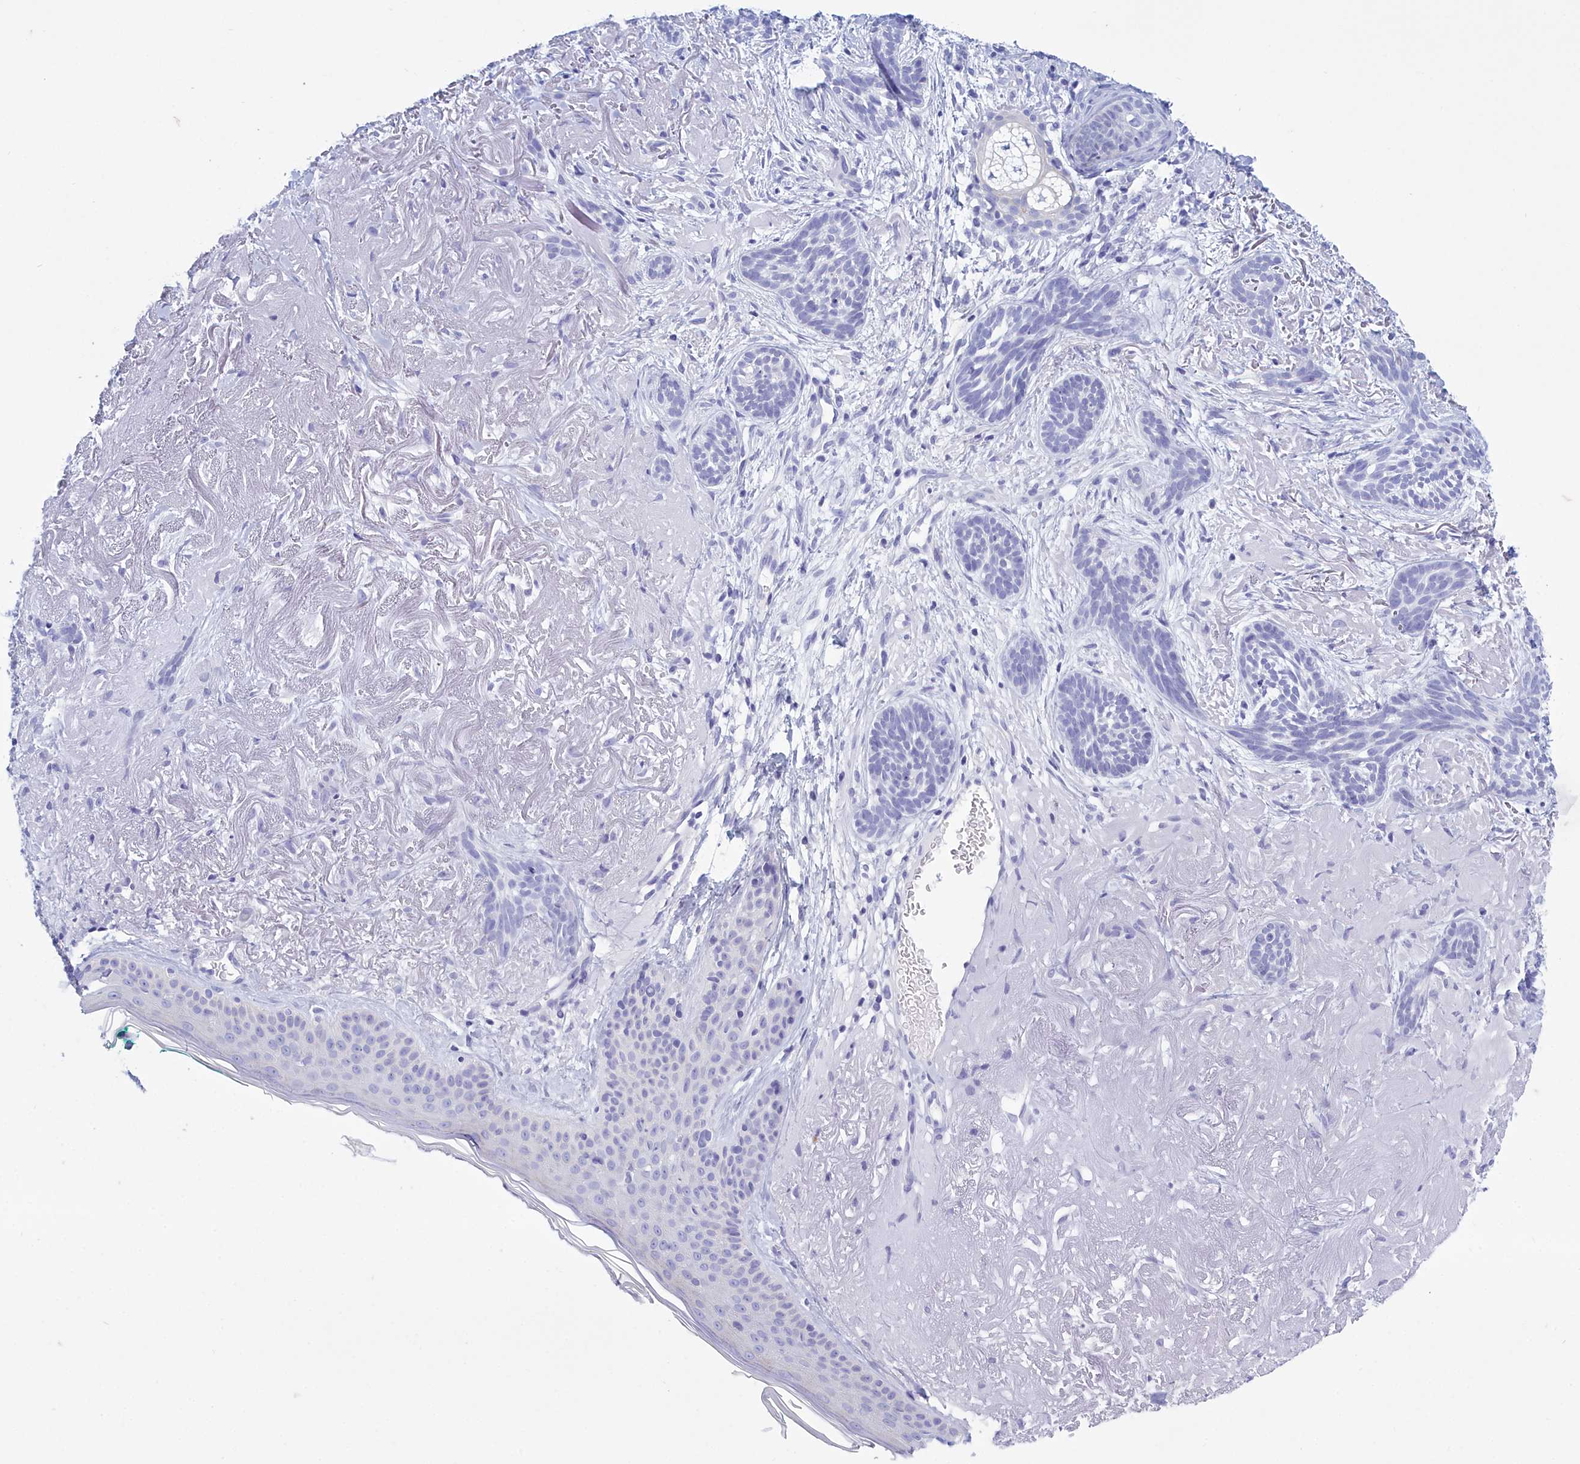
{"staining": {"intensity": "negative", "quantity": "none", "location": "none"}, "tissue": "skin cancer", "cell_type": "Tumor cells", "image_type": "cancer", "snomed": [{"axis": "morphology", "description": "Basal cell carcinoma"}, {"axis": "topography", "description": "Skin"}], "caption": "Immunohistochemical staining of skin cancer (basal cell carcinoma) shows no significant staining in tumor cells.", "gene": "TMEM97", "patient": {"sex": "male", "age": 71}}